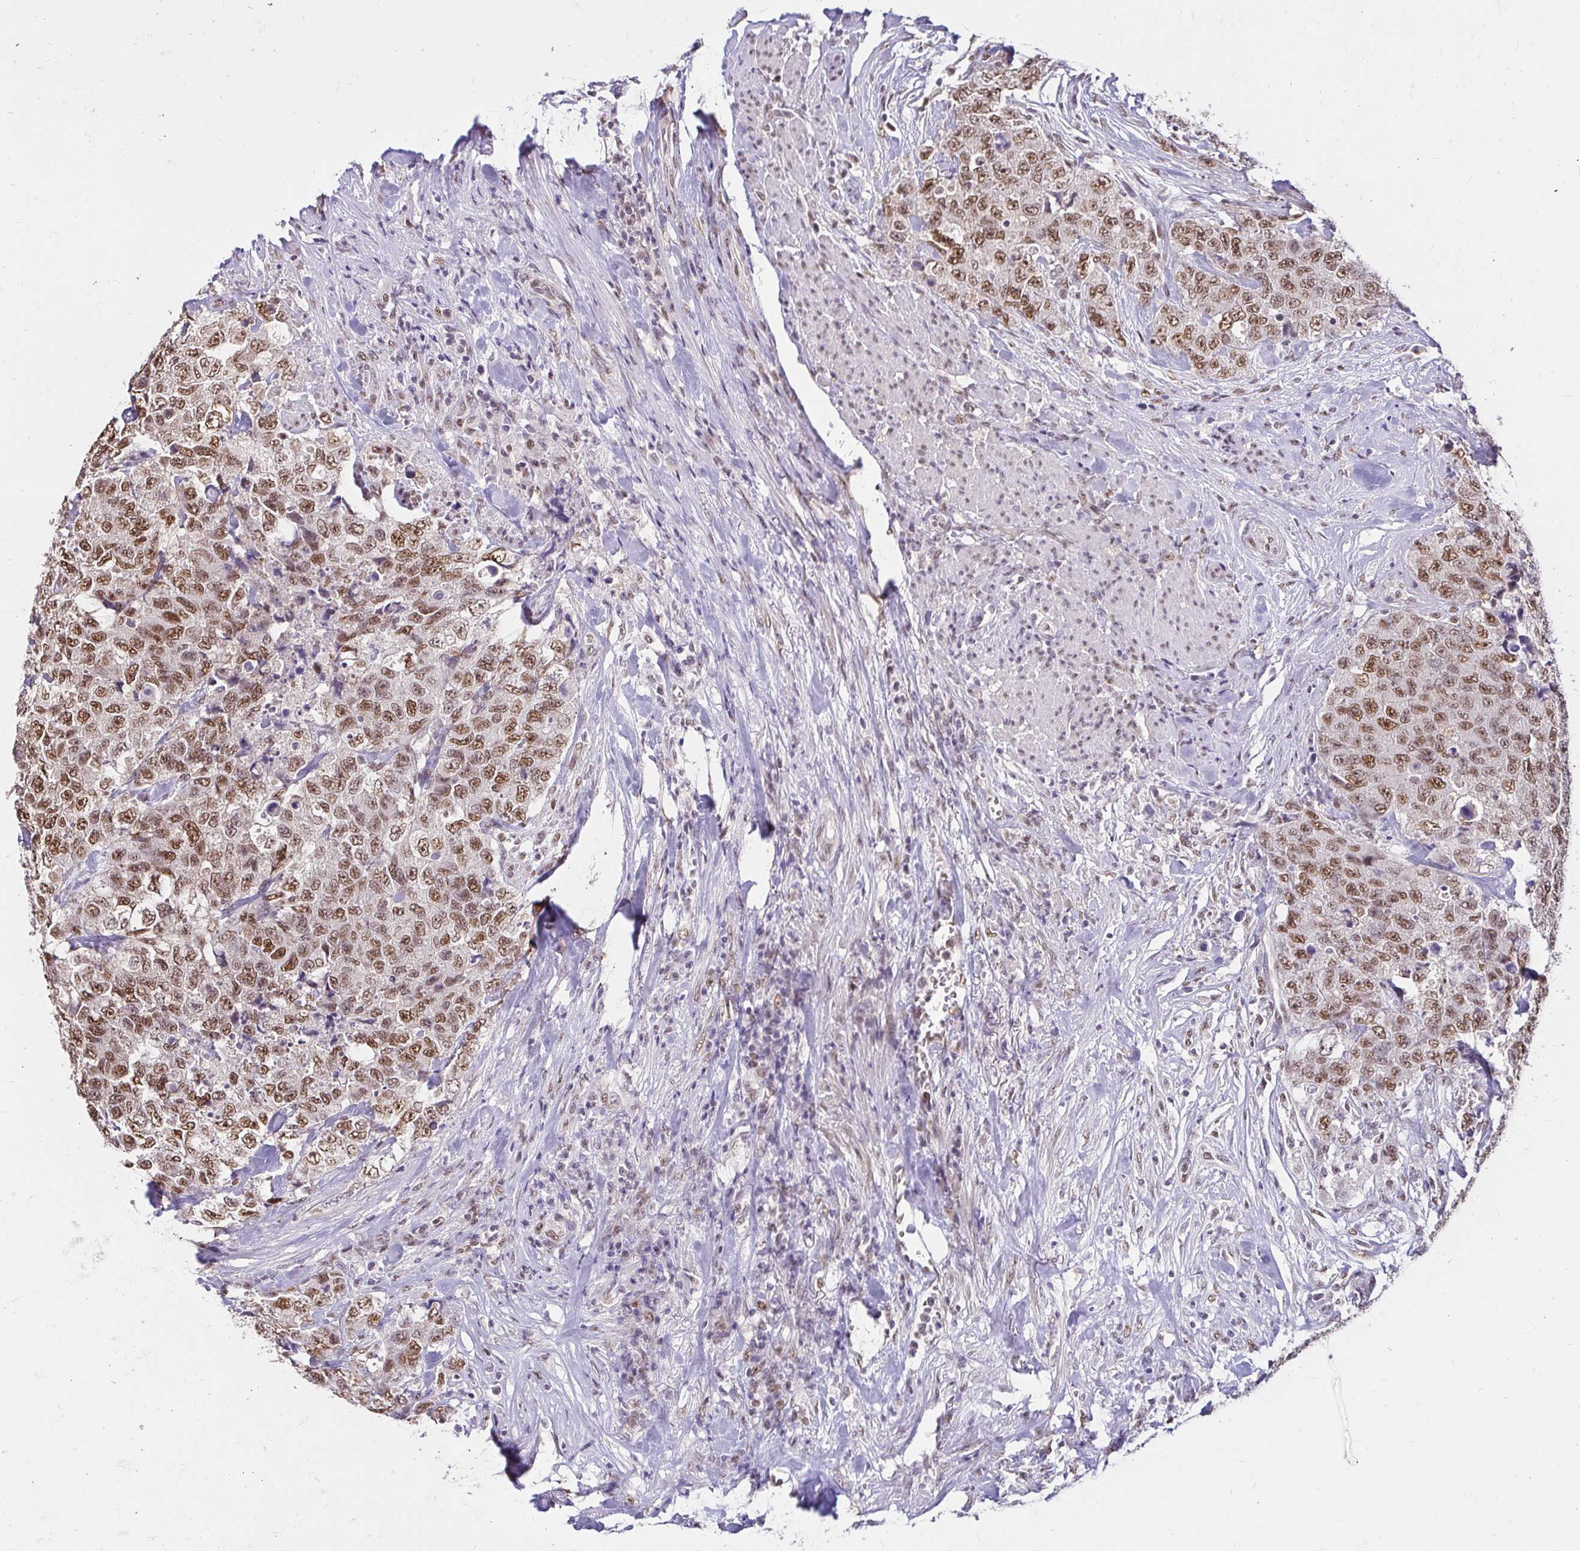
{"staining": {"intensity": "moderate", "quantity": ">75%", "location": "nuclear"}, "tissue": "urothelial cancer", "cell_type": "Tumor cells", "image_type": "cancer", "snomed": [{"axis": "morphology", "description": "Urothelial carcinoma, High grade"}, {"axis": "topography", "description": "Urinary bladder"}], "caption": "Human urothelial cancer stained for a protein (brown) displays moderate nuclear positive staining in approximately >75% of tumor cells.", "gene": "RIMS4", "patient": {"sex": "female", "age": 78}}